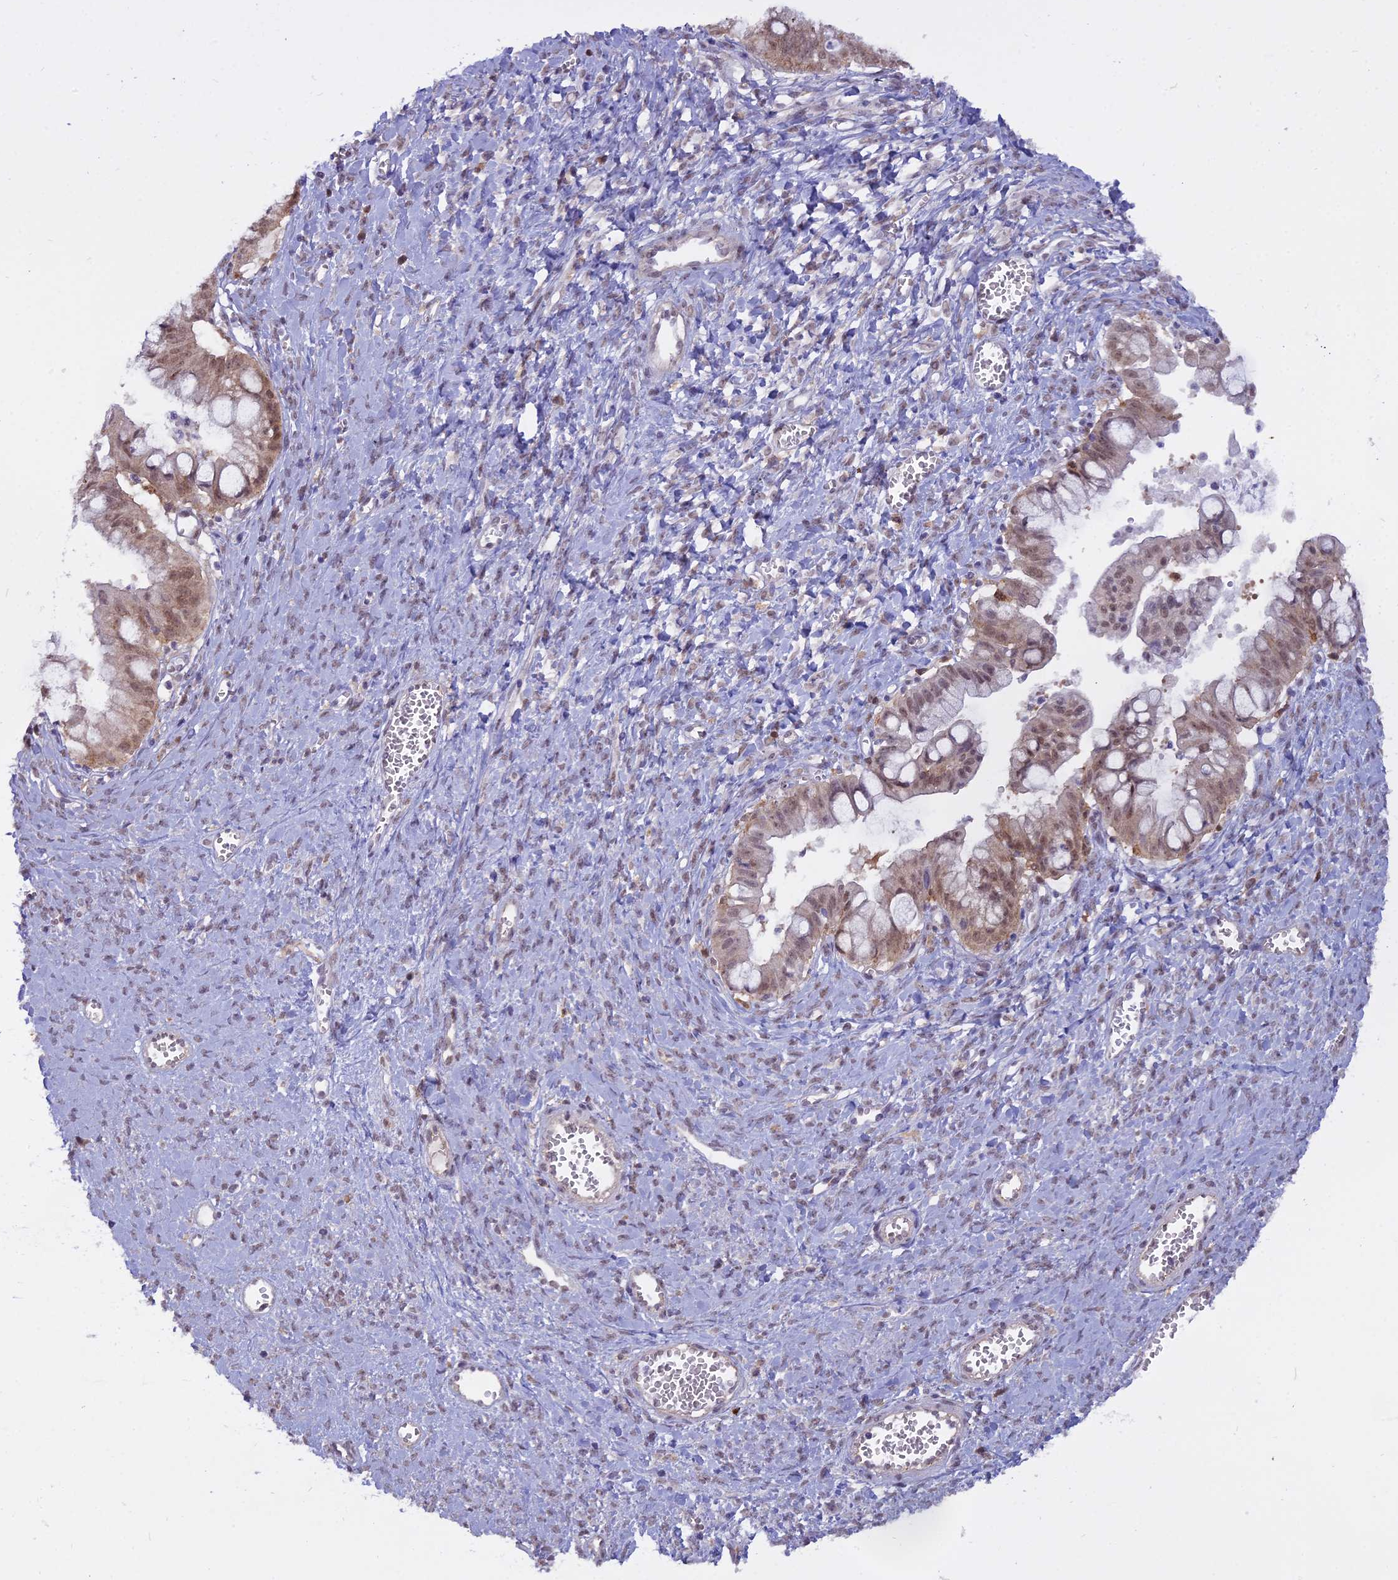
{"staining": {"intensity": "moderate", "quantity": ">75%", "location": "cytoplasmic/membranous,nuclear"}, "tissue": "ovarian cancer", "cell_type": "Tumor cells", "image_type": "cancer", "snomed": [{"axis": "morphology", "description": "Cystadenocarcinoma, mucinous, NOS"}, {"axis": "topography", "description": "Ovary"}], "caption": "Protein analysis of ovarian cancer tissue shows moderate cytoplasmic/membranous and nuclear staining in about >75% of tumor cells.", "gene": "BLNK", "patient": {"sex": "female", "age": 70}}